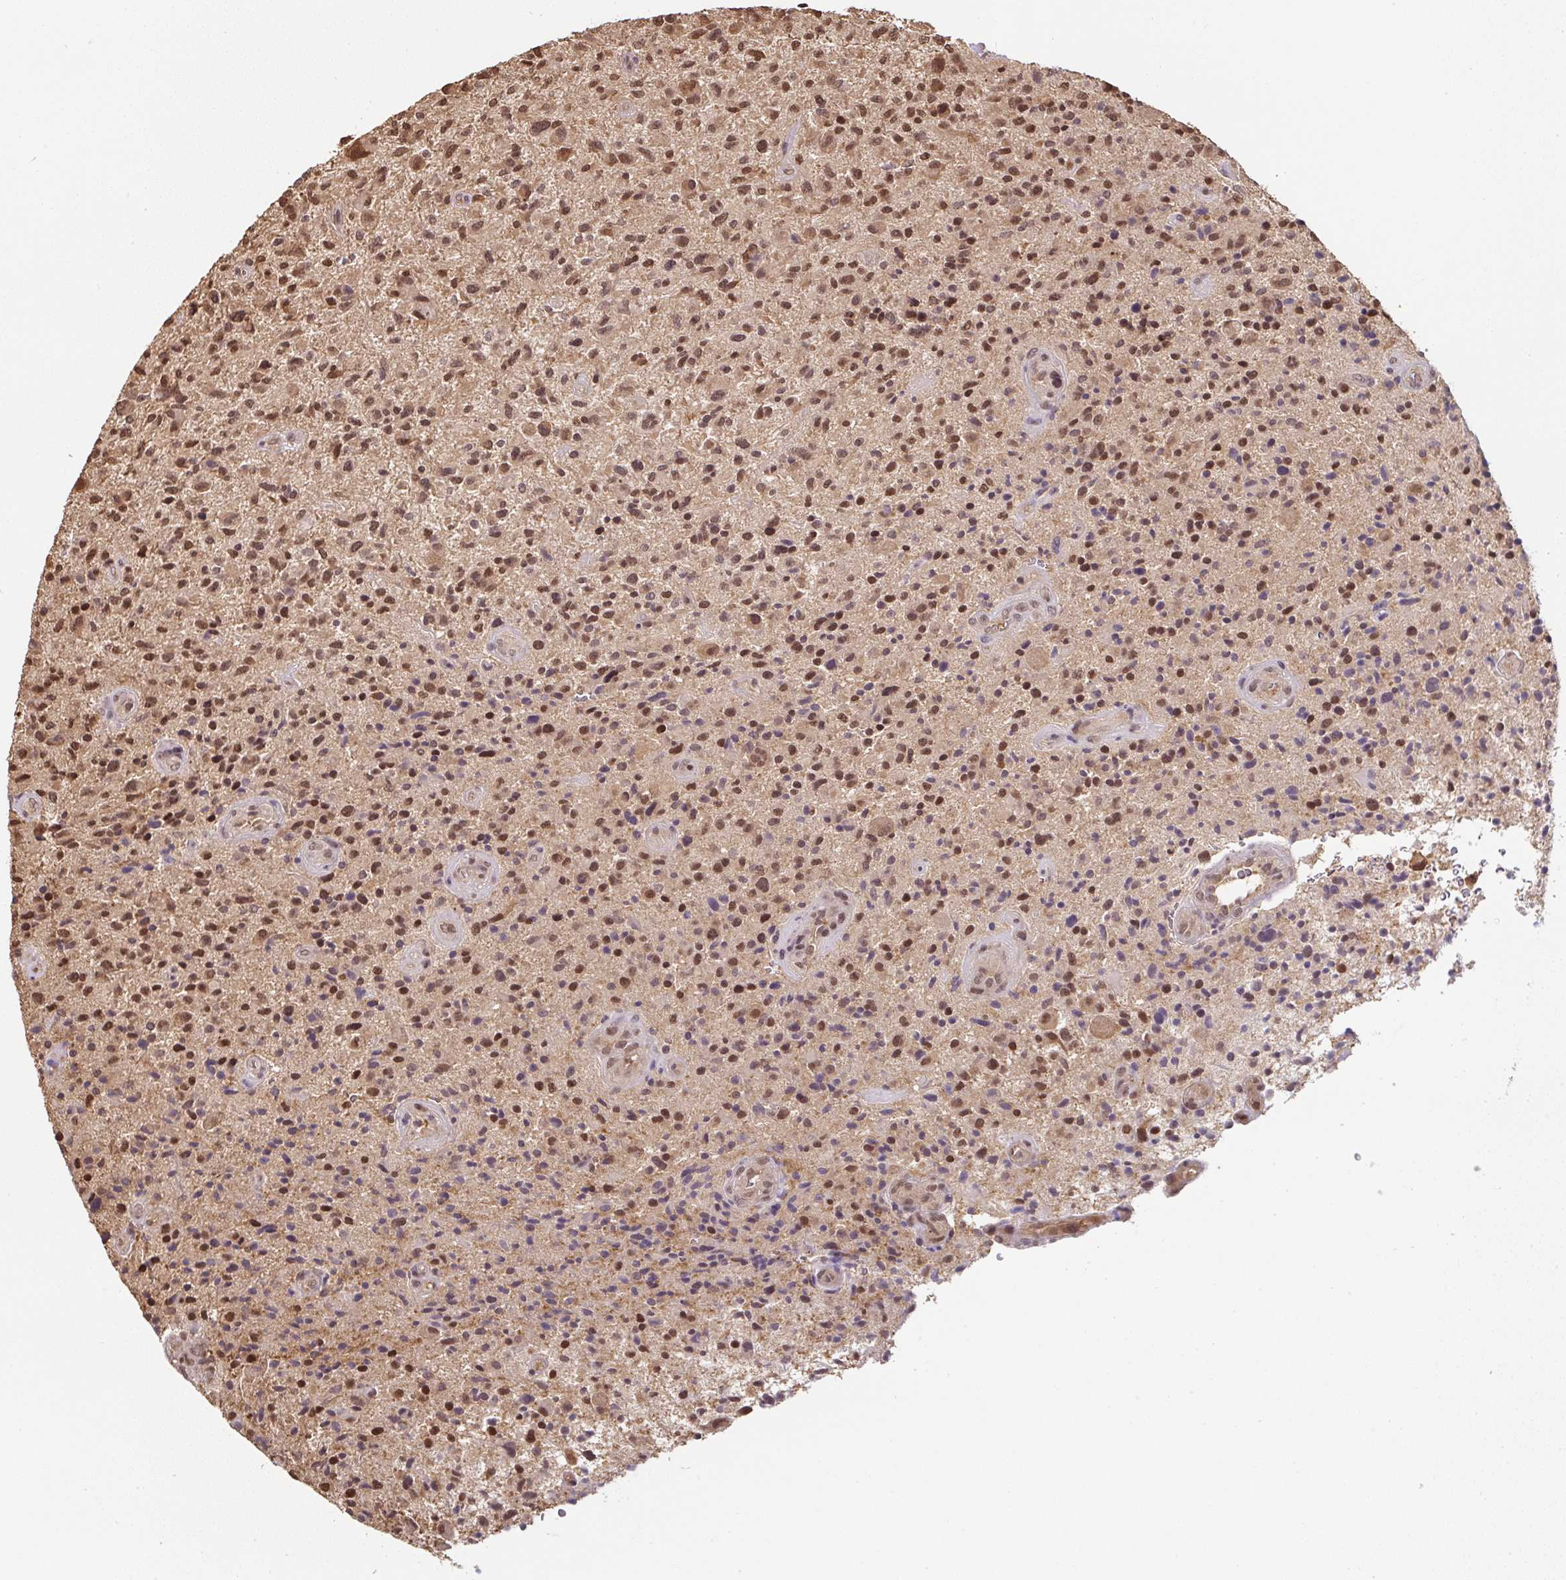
{"staining": {"intensity": "moderate", "quantity": ">75%", "location": "nuclear"}, "tissue": "glioma", "cell_type": "Tumor cells", "image_type": "cancer", "snomed": [{"axis": "morphology", "description": "Glioma, malignant, High grade"}, {"axis": "topography", "description": "Brain"}], "caption": "Protein staining exhibits moderate nuclear staining in about >75% of tumor cells in glioma. (IHC, brightfield microscopy, high magnification).", "gene": "ST13", "patient": {"sex": "male", "age": 47}}